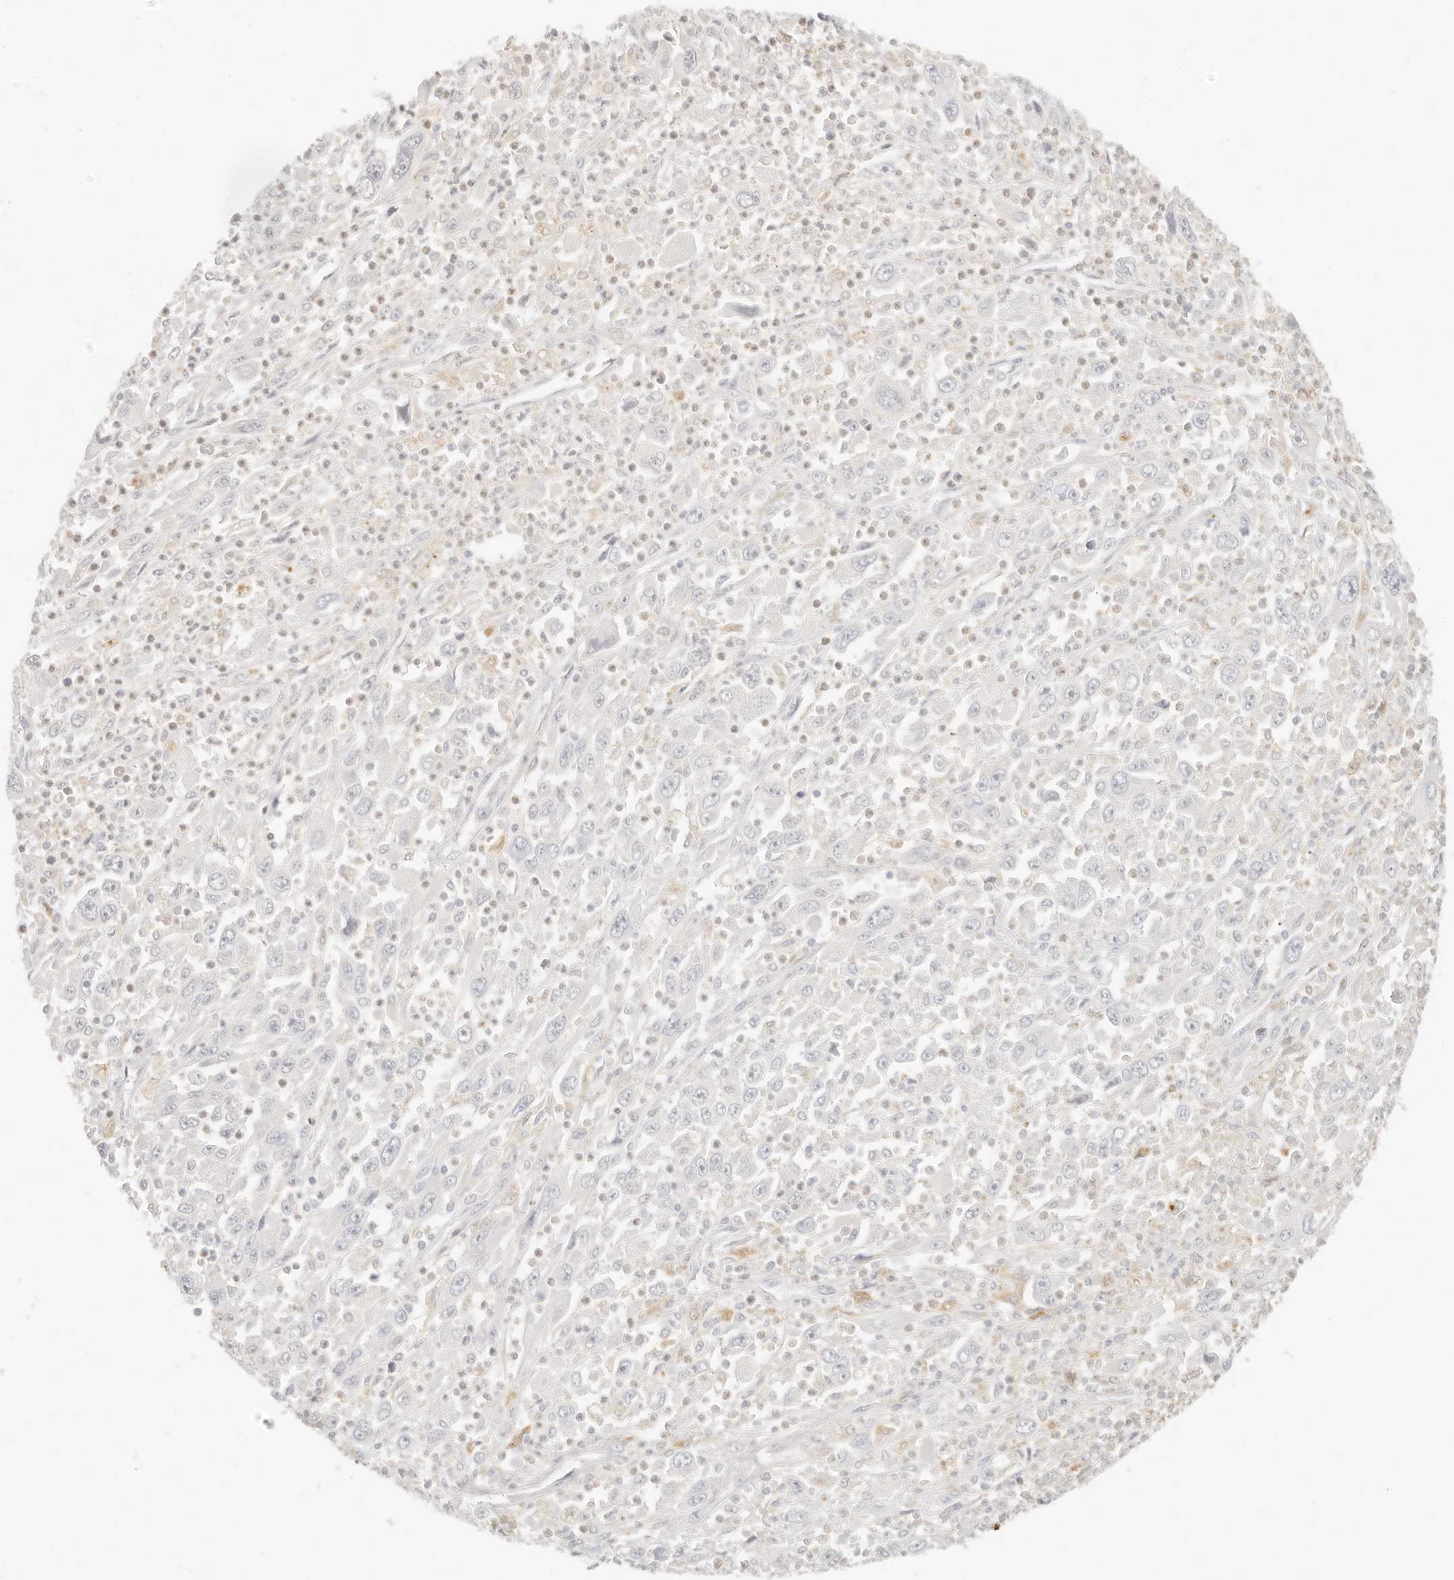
{"staining": {"intensity": "negative", "quantity": "none", "location": "none"}, "tissue": "melanoma", "cell_type": "Tumor cells", "image_type": "cancer", "snomed": [{"axis": "morphology", "description": "Malignant melanoma, Metastatic site"}, {"axis": "topography", "description": "Skin"}], "caption": "Tumor cells are negative for protein expression in human malignant melanoma (metastatic site). Brightfield microscopy of immunohistochemistry (IHC) stained with DAB (brown) and hematoxylin (blue), captured at high magnification.", "gene": "RNASET2", "patient": {"sex": "female", "age": 56}}